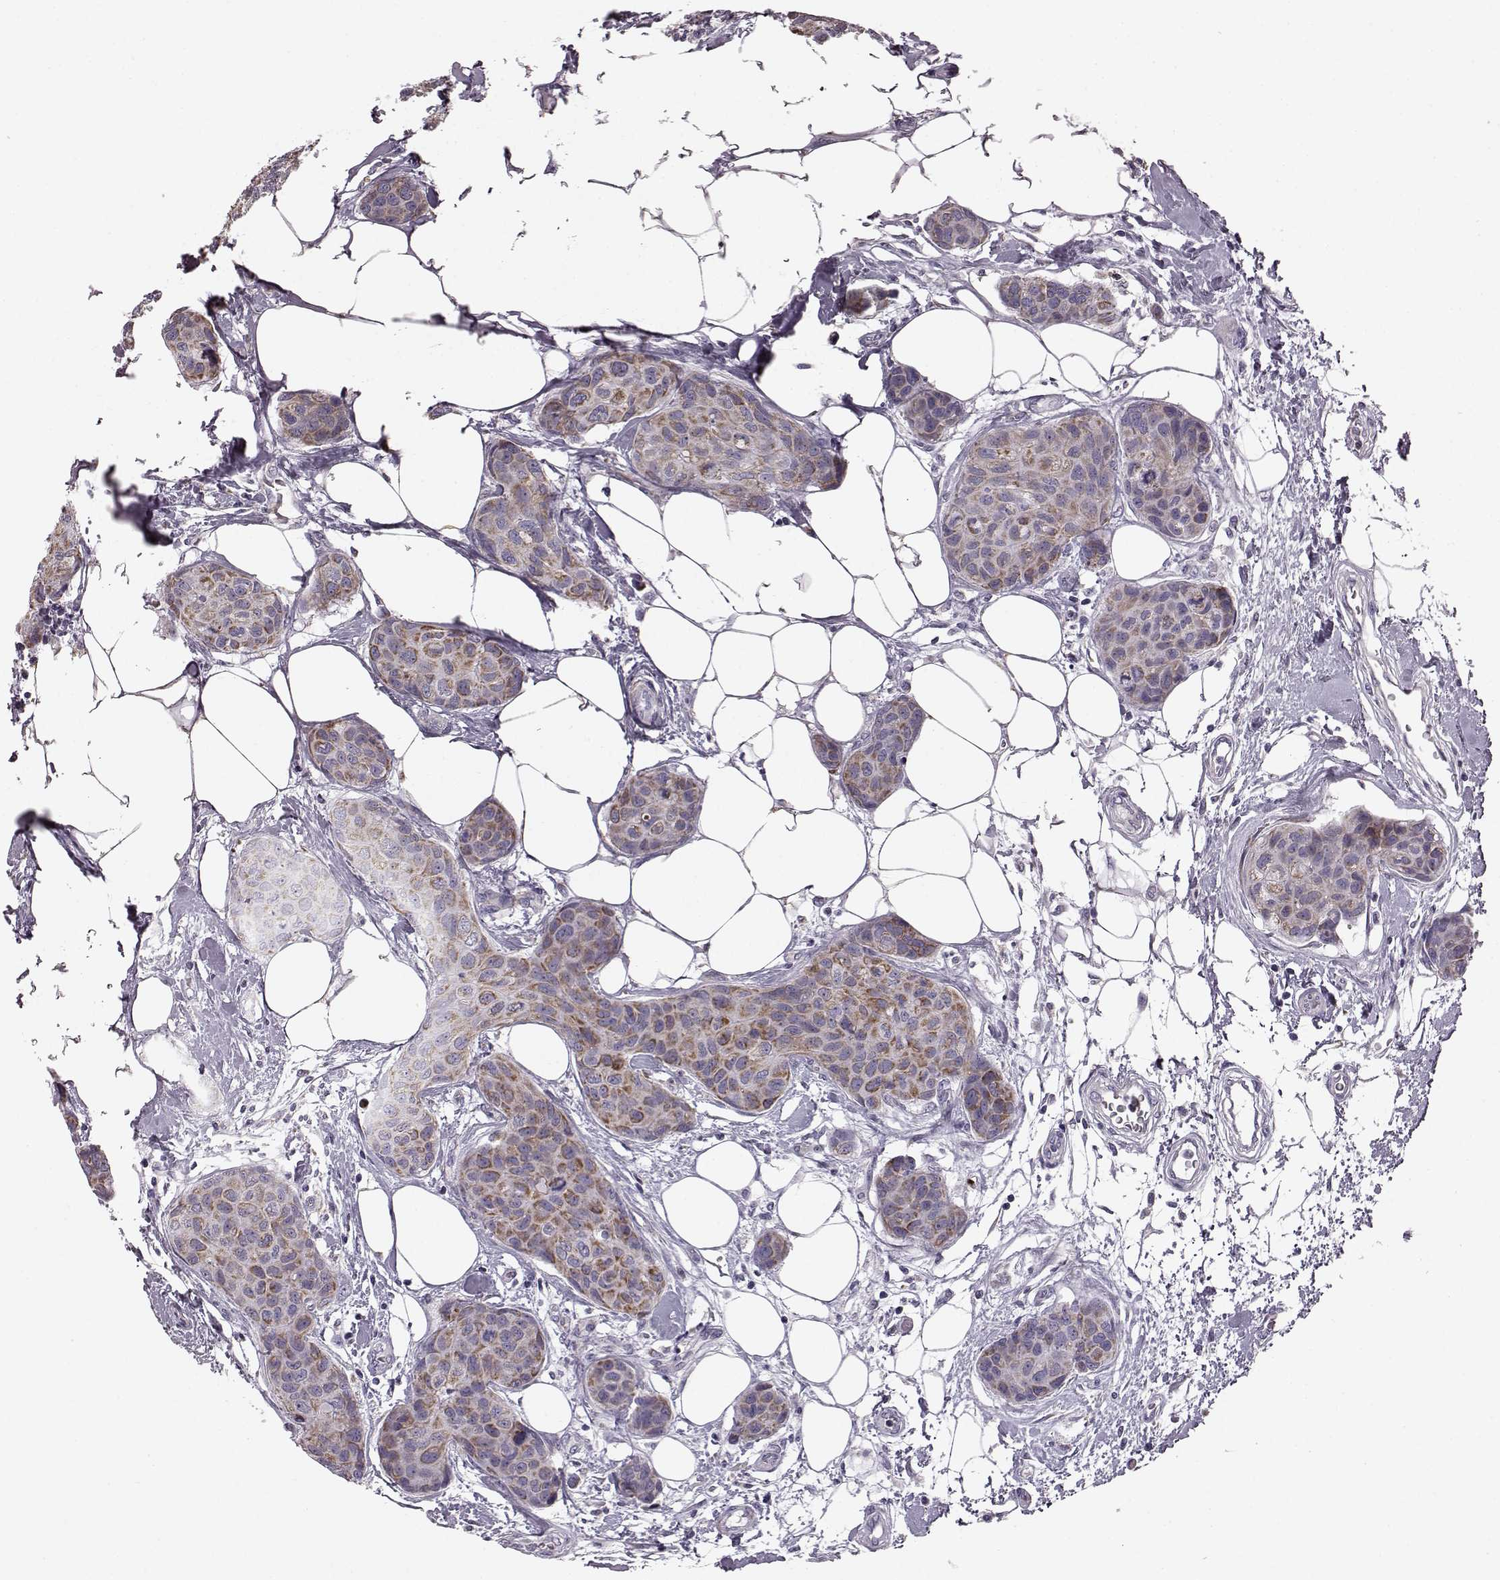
{"staining": {"intensity": "moderate", "quantity": ">75%", "location": "cytoplasmic/membranous"}, "tissue": "breast cancer", "cell_type": "Tumor cells", "image_type": "cancer", "snomed": [{"axis": "morphology", "description": "Duct carcinoma"}, {"axis": "topography", "description": "Breast"}], "caption": "An image showing moderate cytoplasmic/membranous positivity in approximately >75% of tumor cells in breast cancer, as visualized by brown immunohistochemical staining.", "gene": "ATP5MF", "patient": {"sex": "female", "age": 80}}